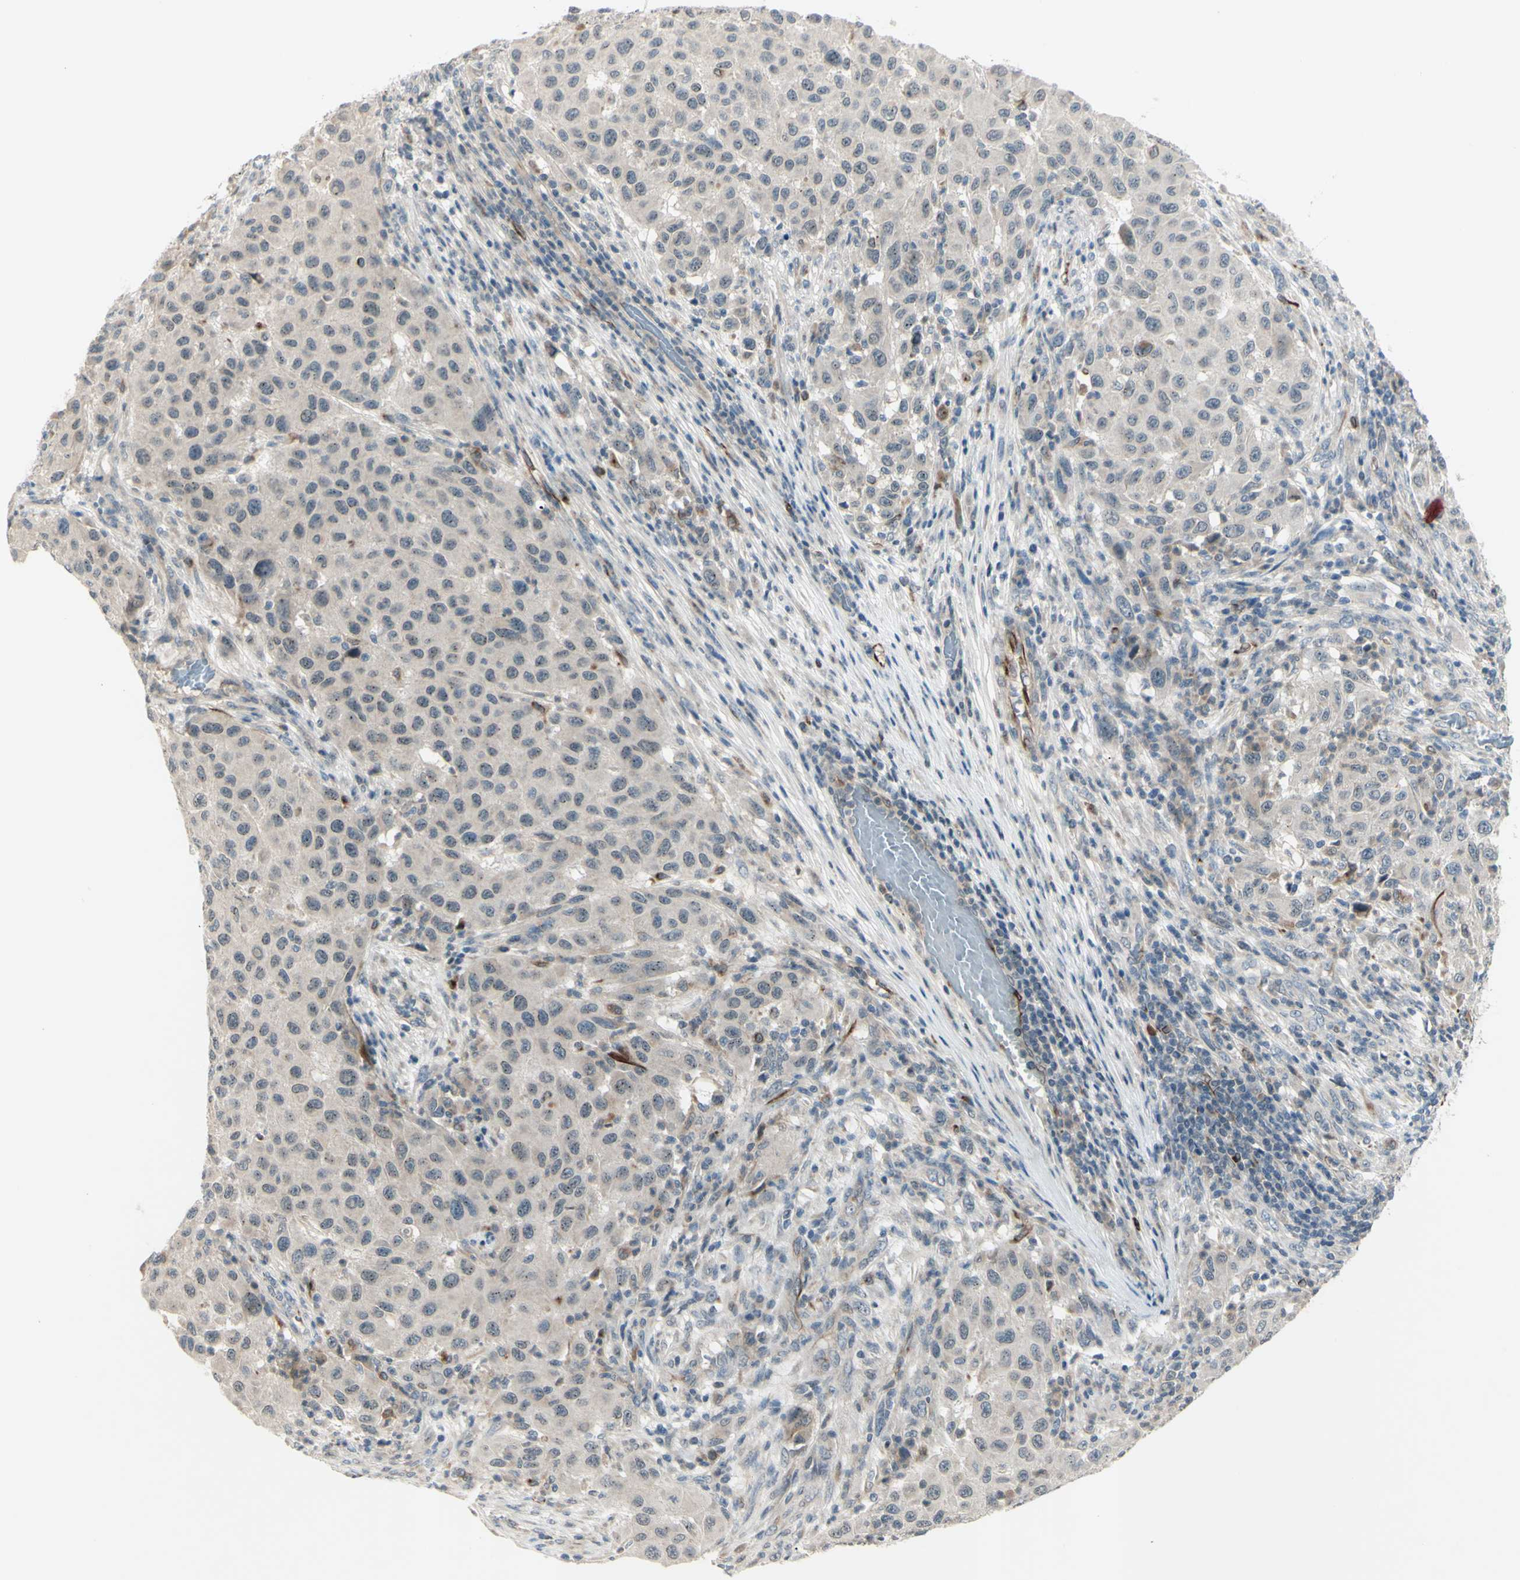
{"staining": {"intensity": "negative", "quantity": "none", "location": "none"}, "tissue": "melanoma", "cell_type": "Tumor cells", "image_type": "cancer", "snomed": [{"axis": "morphology", "description": "Malignant melanoma, Metastatic site"}, {"axis": "topography", "description": "Lymph node"}], "caption": "High magnification brightfield microscopy of melanoma stained with DAB (brown) and counterstained with hematoxylin (blue): tumor cells show no significant expression.", "gene": "FGFR2", "patient": {"sex": "male", "age": 61}}